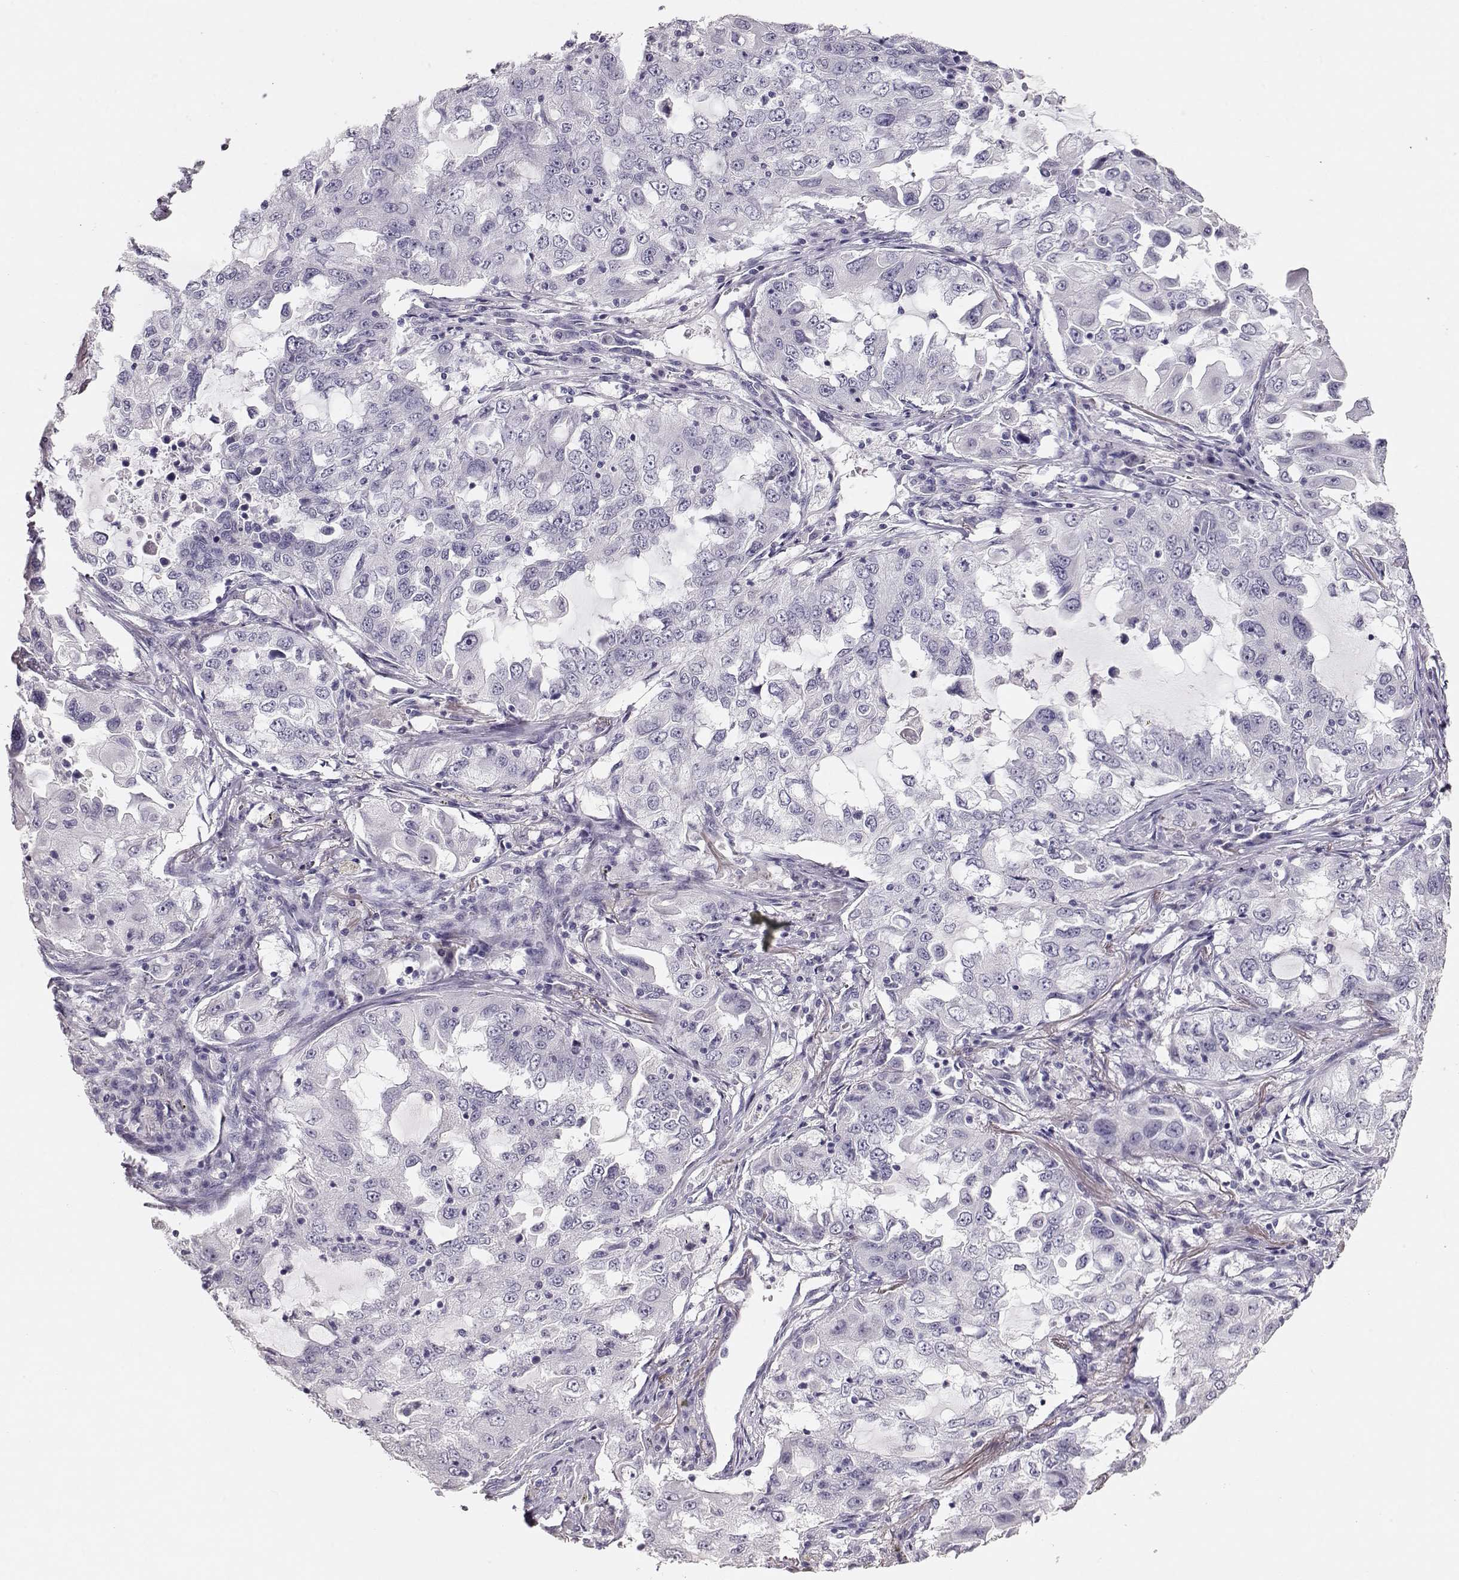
{"staining": {"intensity": "negative", "quantity": "none", "location": "none"}, "tissue": "lung cancer", "cell_type": "Tumor cells", "image_type": "cancer", "snomed": [{"axis": "morphology", "description": "Adenocarcinoma, NOS"}, {"axis": "topography", "description": "Lung"}], "caption": "Lung adenocarcinoma stained for a protein using immunohistochemistry exhibits no expression tumor cells.", "gene": "MAGEC1", "patient": {"sex": "female", "age": 61}}